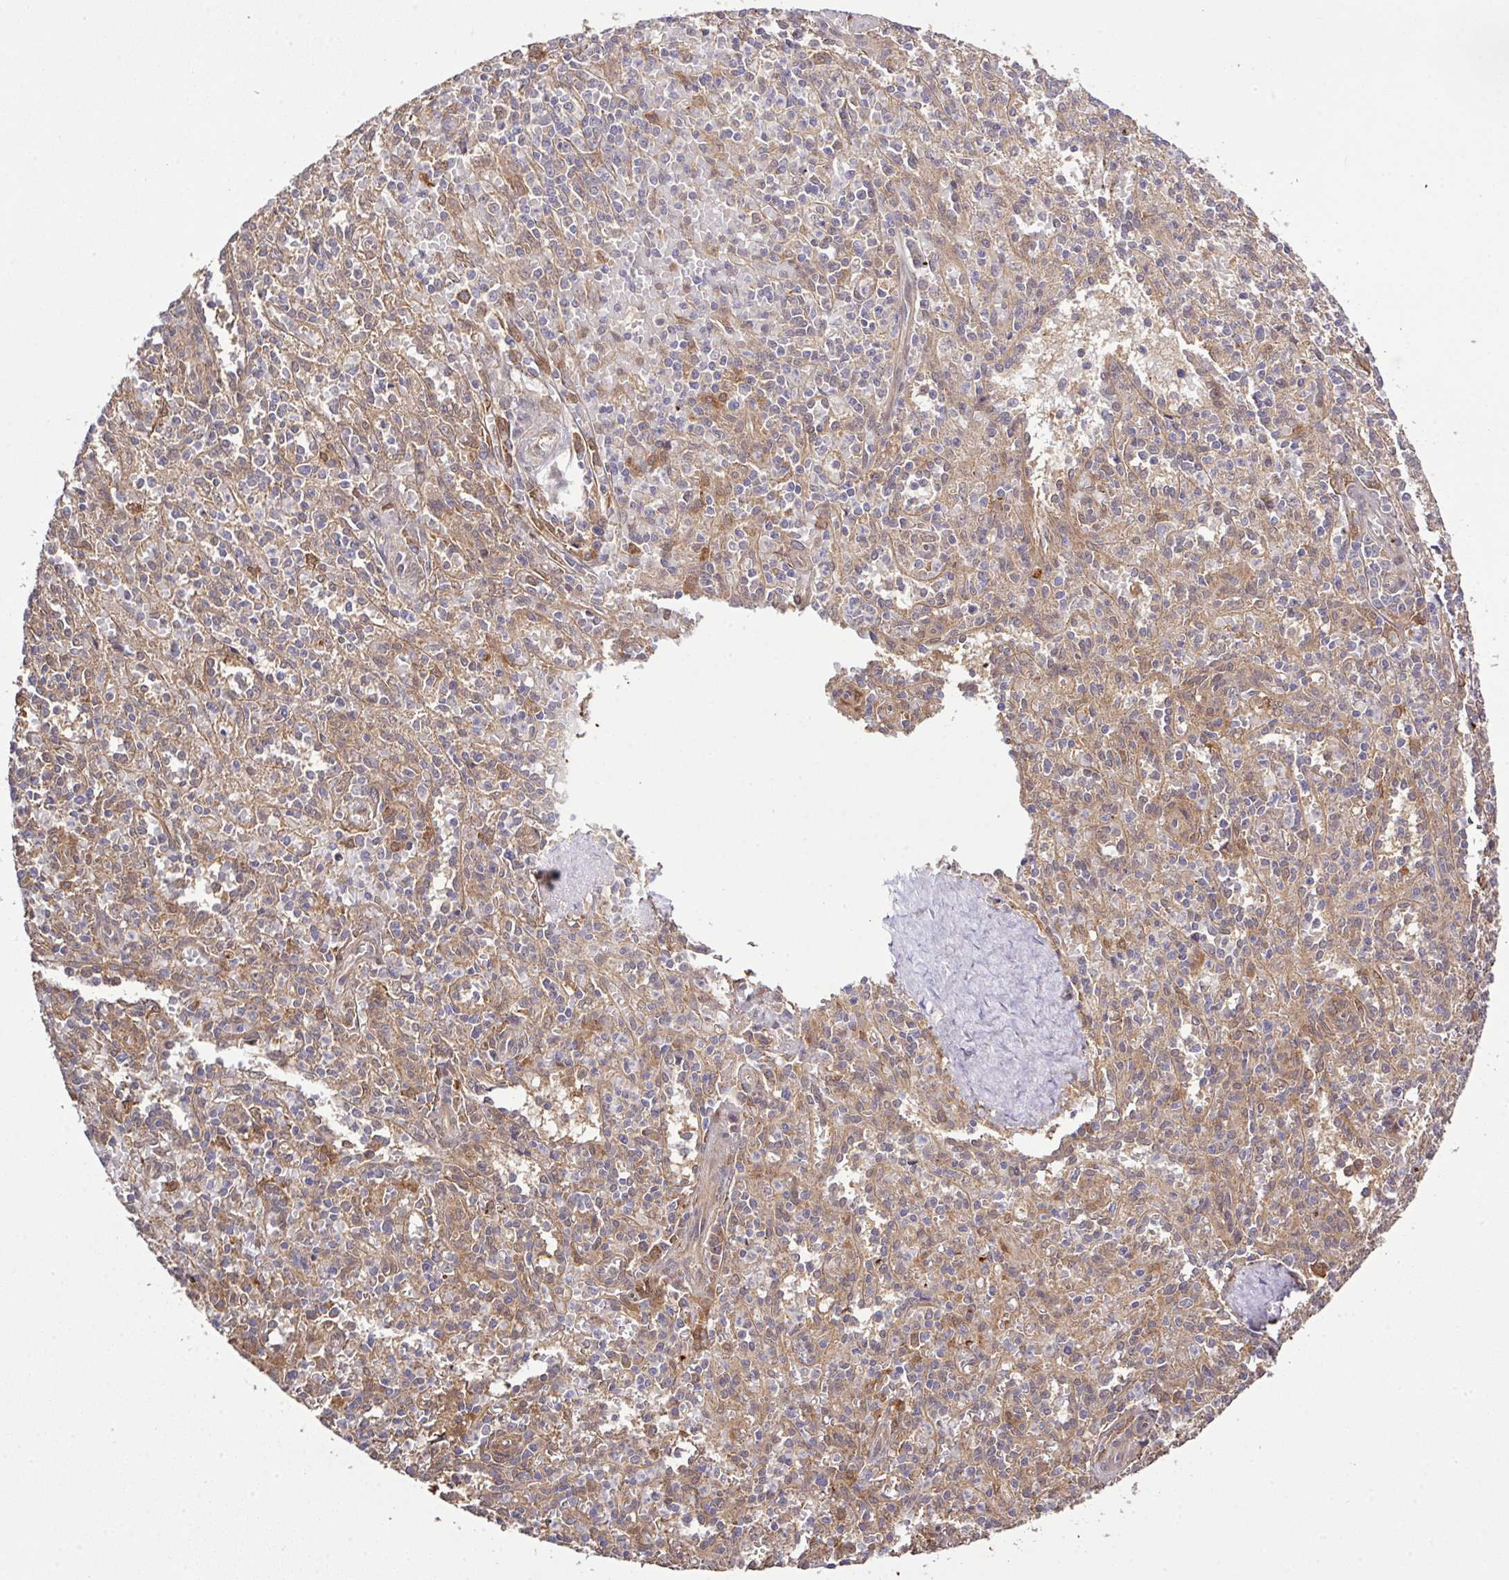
{"staining": {"intensity": "negative", "quantity": "none", "location": "none"}, "tissue": "spleen", "cell_type": "Cells in red pulp", "image_type": "normal", "snomed": [{"axis": "morphology", "description": "Normal tissue, NOS"}, {"axis": "topography", "description": "Spleen"}], "caption": "This histopathology image is of benign spleen stained with immunohistochemistry to label a protein in brown with the nuclei are counter-stained blue. There is no staining in cells in red pulp.", "gene": "ARPIN", "patient": {"sex": "female", "age": 70}}